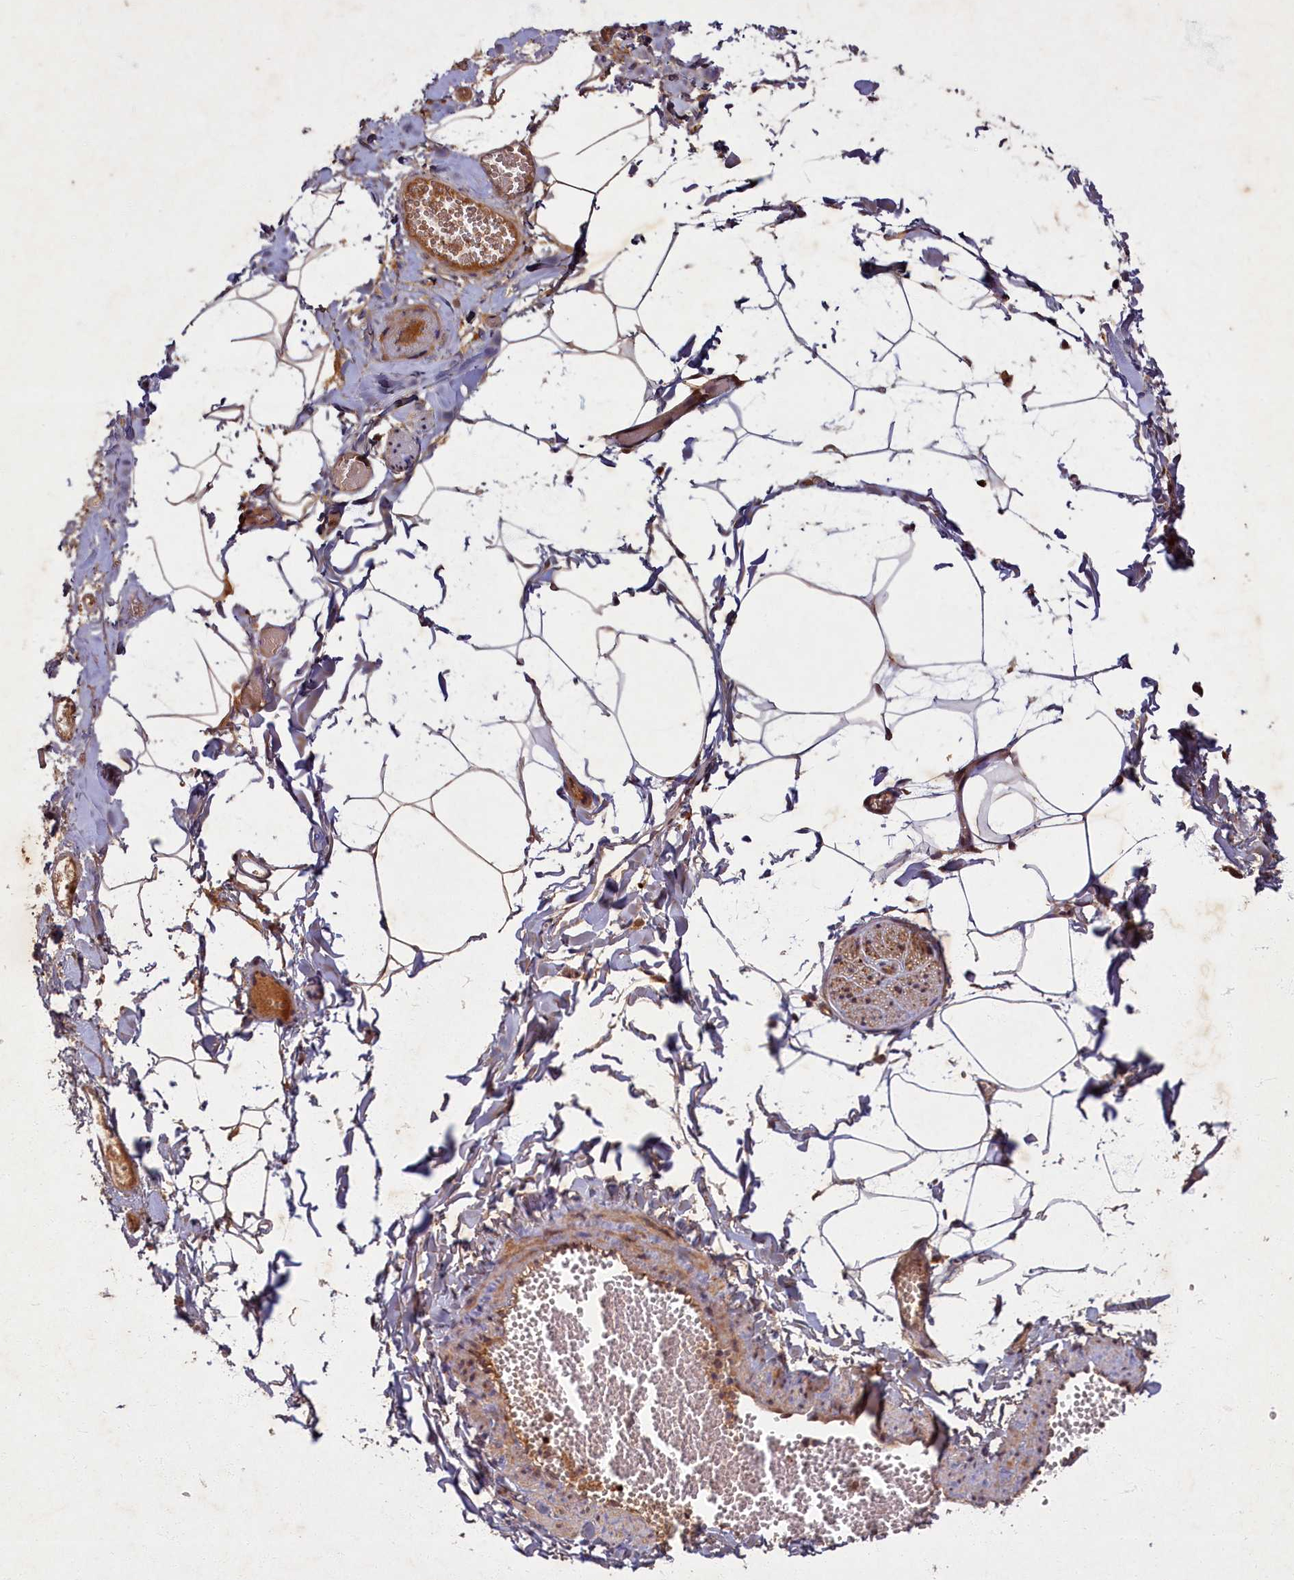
{"staining": {"intensity": "weak", "quantity": "25%-75%", "location": "cytoplasmic/membranous"}, "tissue": "adipose tissue", "cell_type": "Adipocytes", "image_type": "normal", "snomed": [{"axis": "morphology", "description": "Normal tissue, NOS"}, {"axis": "topography", "description": "Gallbladder"}, {"axis": "topography", "description": "Peripheral nerve tissue"}], "caption": "This photomicrograph shows benign adipose tissue stained with immunohistochemistry to label a protein in brown. The cytoplasmic/membranous of adipocytes show weak positivity for the protein. Nuclei are counter-stained blue.", "gene": "SLC11A2", "patient": {"sex": "male", "age": 38}}